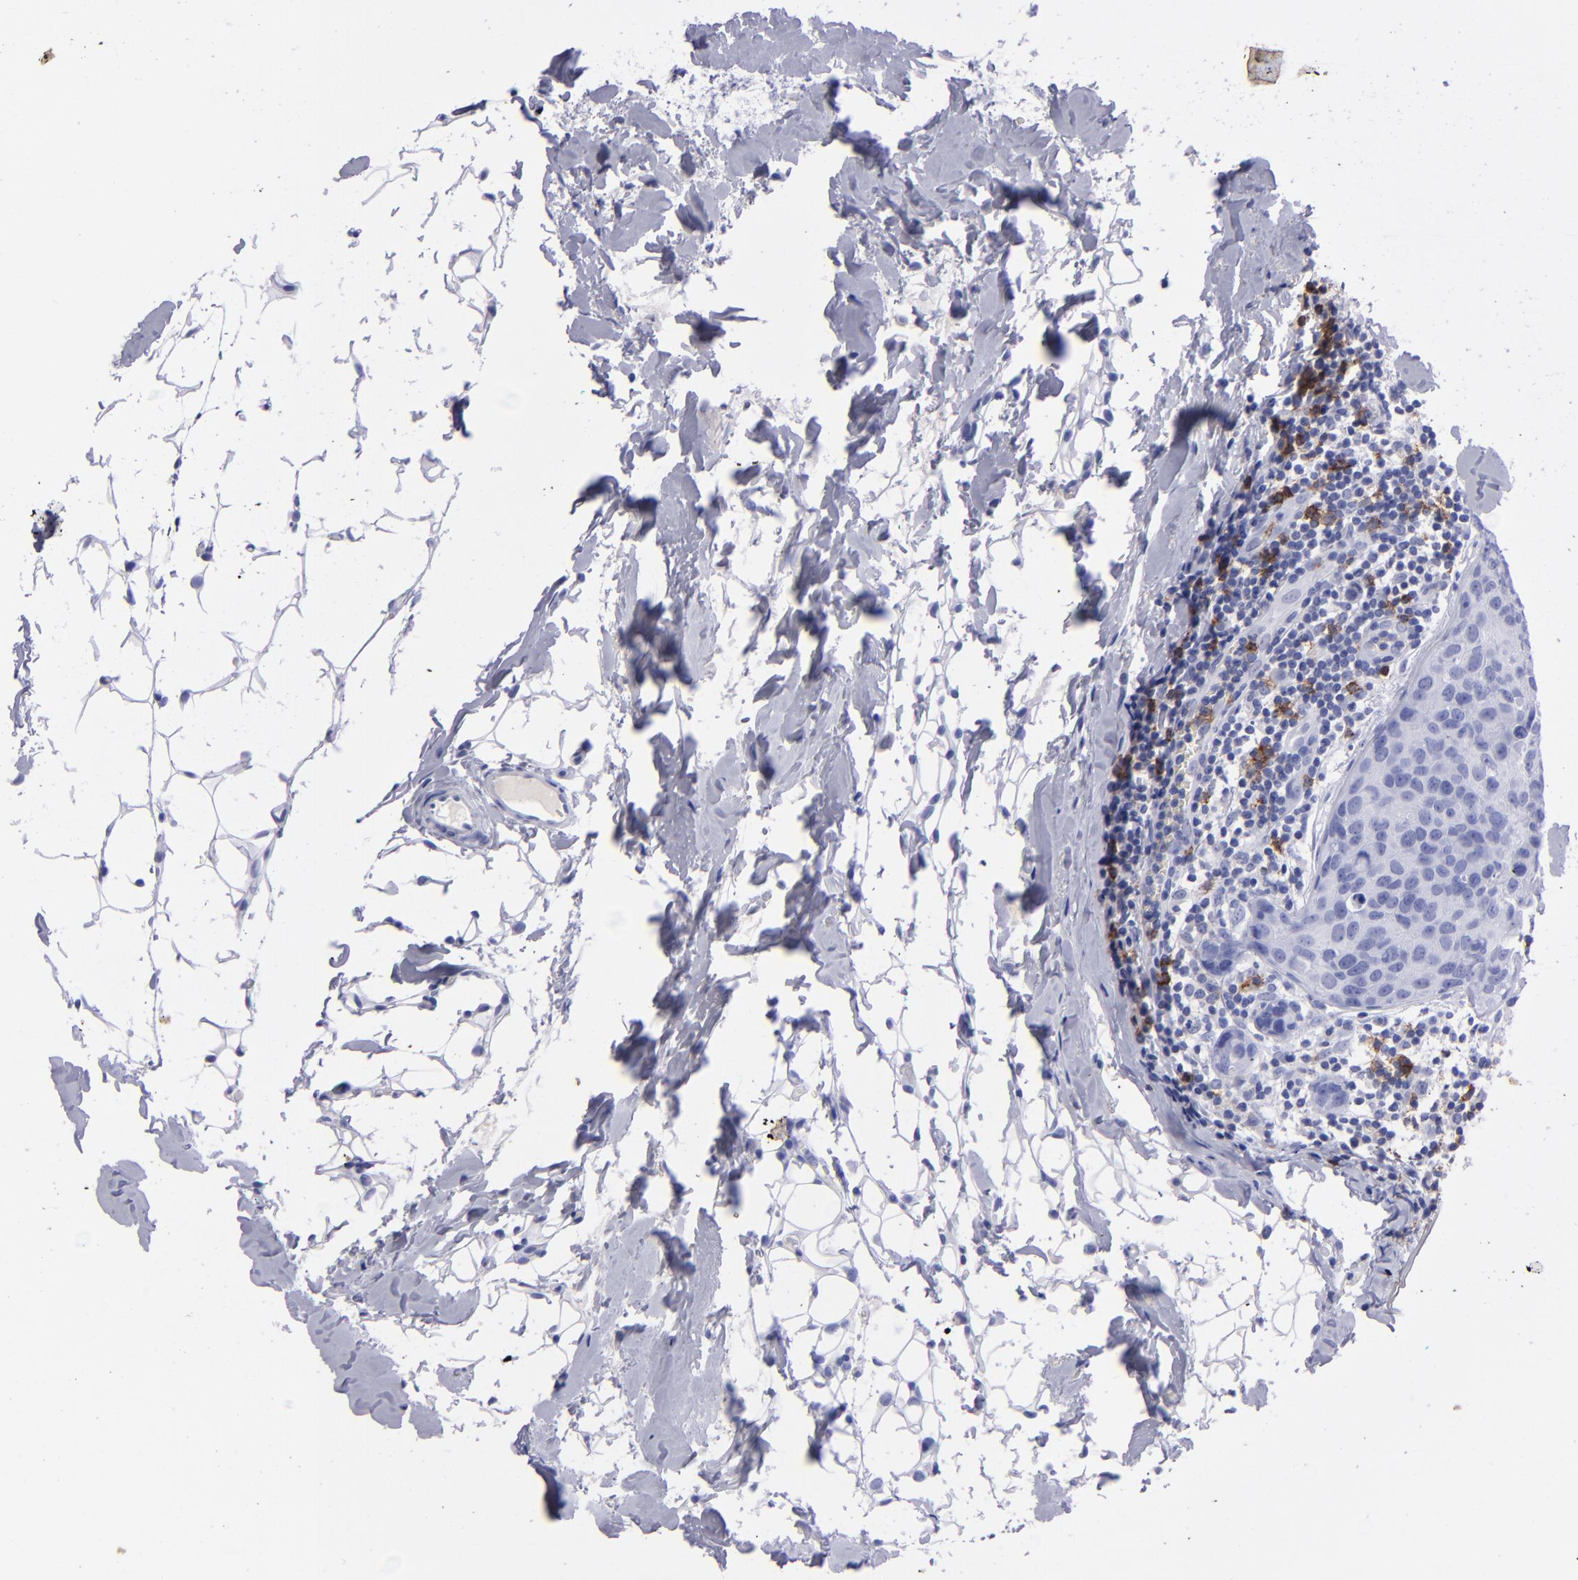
{"staining": {"intensity": "negative", "quantity": "none", "location": "none"}, "tissue": "breast cancer", "cell_type": "Tumor cells", "image_type": "cancer", "snomed": [{"axis": "morphology", "description": "Duct carcinoma"}, {"axis": "topography", "description": "Breast"}], "caption": "Breast cancer stained for a protein using immunohistochemistry (IHC) reveals no staining tumor cells.", "gene": "CD37", "patient": {"sex": "female", "age": 24}}